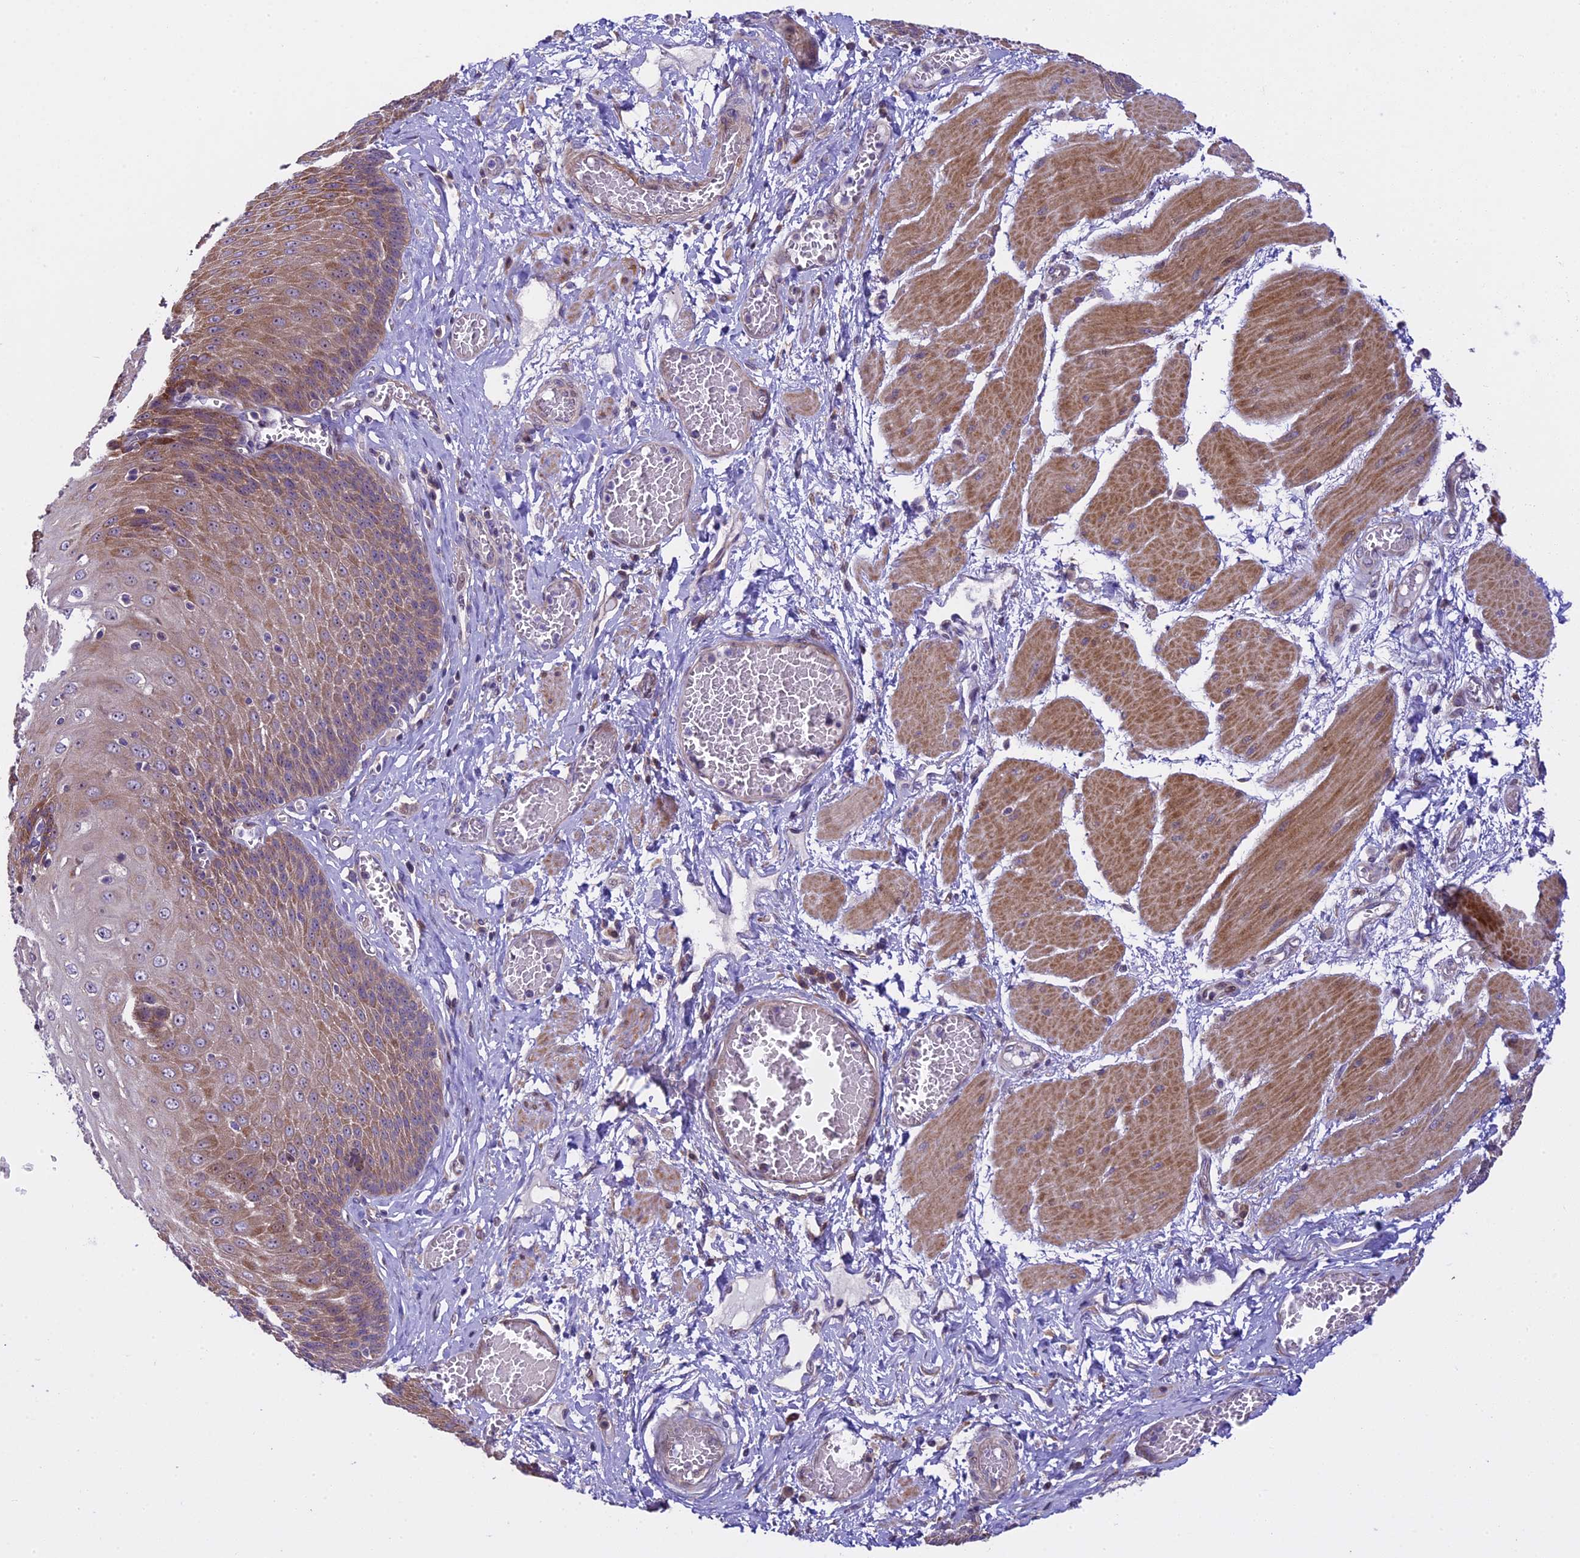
{"staining": {"intensity": "moderate", "quantity": "25%-75%", "location": "cytoplasmic/membranous"}, "tissue": "esophagus", "cell_type": "Squamous epithelial cells", "image_type": "normal", "snomed": [{"axis": "morphology", "description": "Normal tissue, NOS"}, {"axis": "topography", "description": "Esophagus"}], "caption": "This histopathology image reveals immunohistochemistry staining of normal human esophagus, with medium moderate cytoplasmic/membranous expression in about 25%-75% of squamous epithelial cells.", "gene": "SPIRE1", "patient": {"sex": "male", "age": 60}}